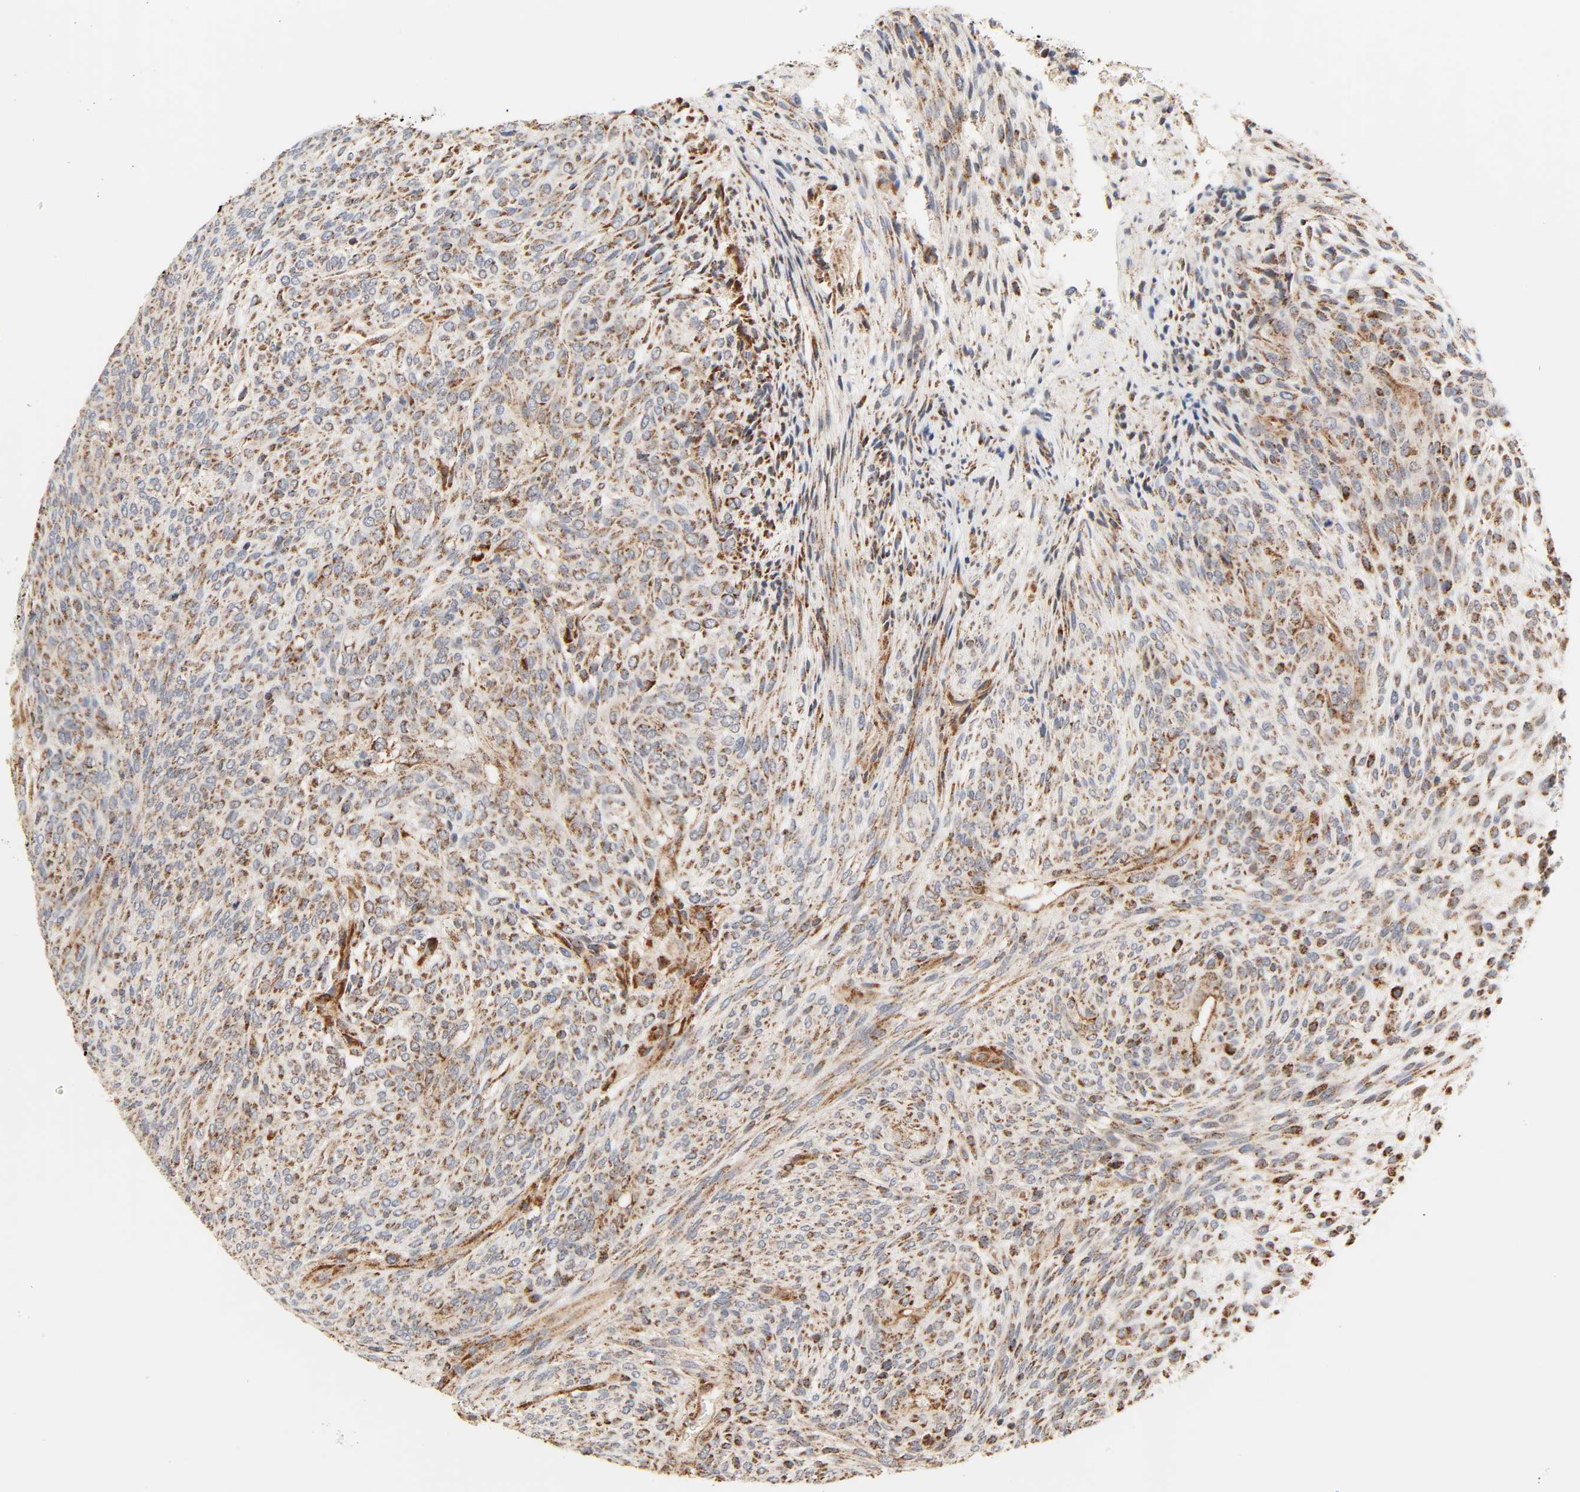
{"staining": {"intensity": "moderate", "quantity": ">75%", "location": "cytoplasmic/membranous"}, "tissue": "glioma", "cell_type": "Tumor cells", "image_type": "cancer", "snomed": [{"axis": "morphology", "description": "Glioma, malignant, High grade"}, {"axis": "topography", "description": "Cerebral cortex"}], "caption": "Protein expression analysis of human glioma reveals moderate cytoplasmic/membranous staining in about >75% of tumor cells.", "gene": "ZMAT5", "patient": {"sex": "female", "age": 55}}